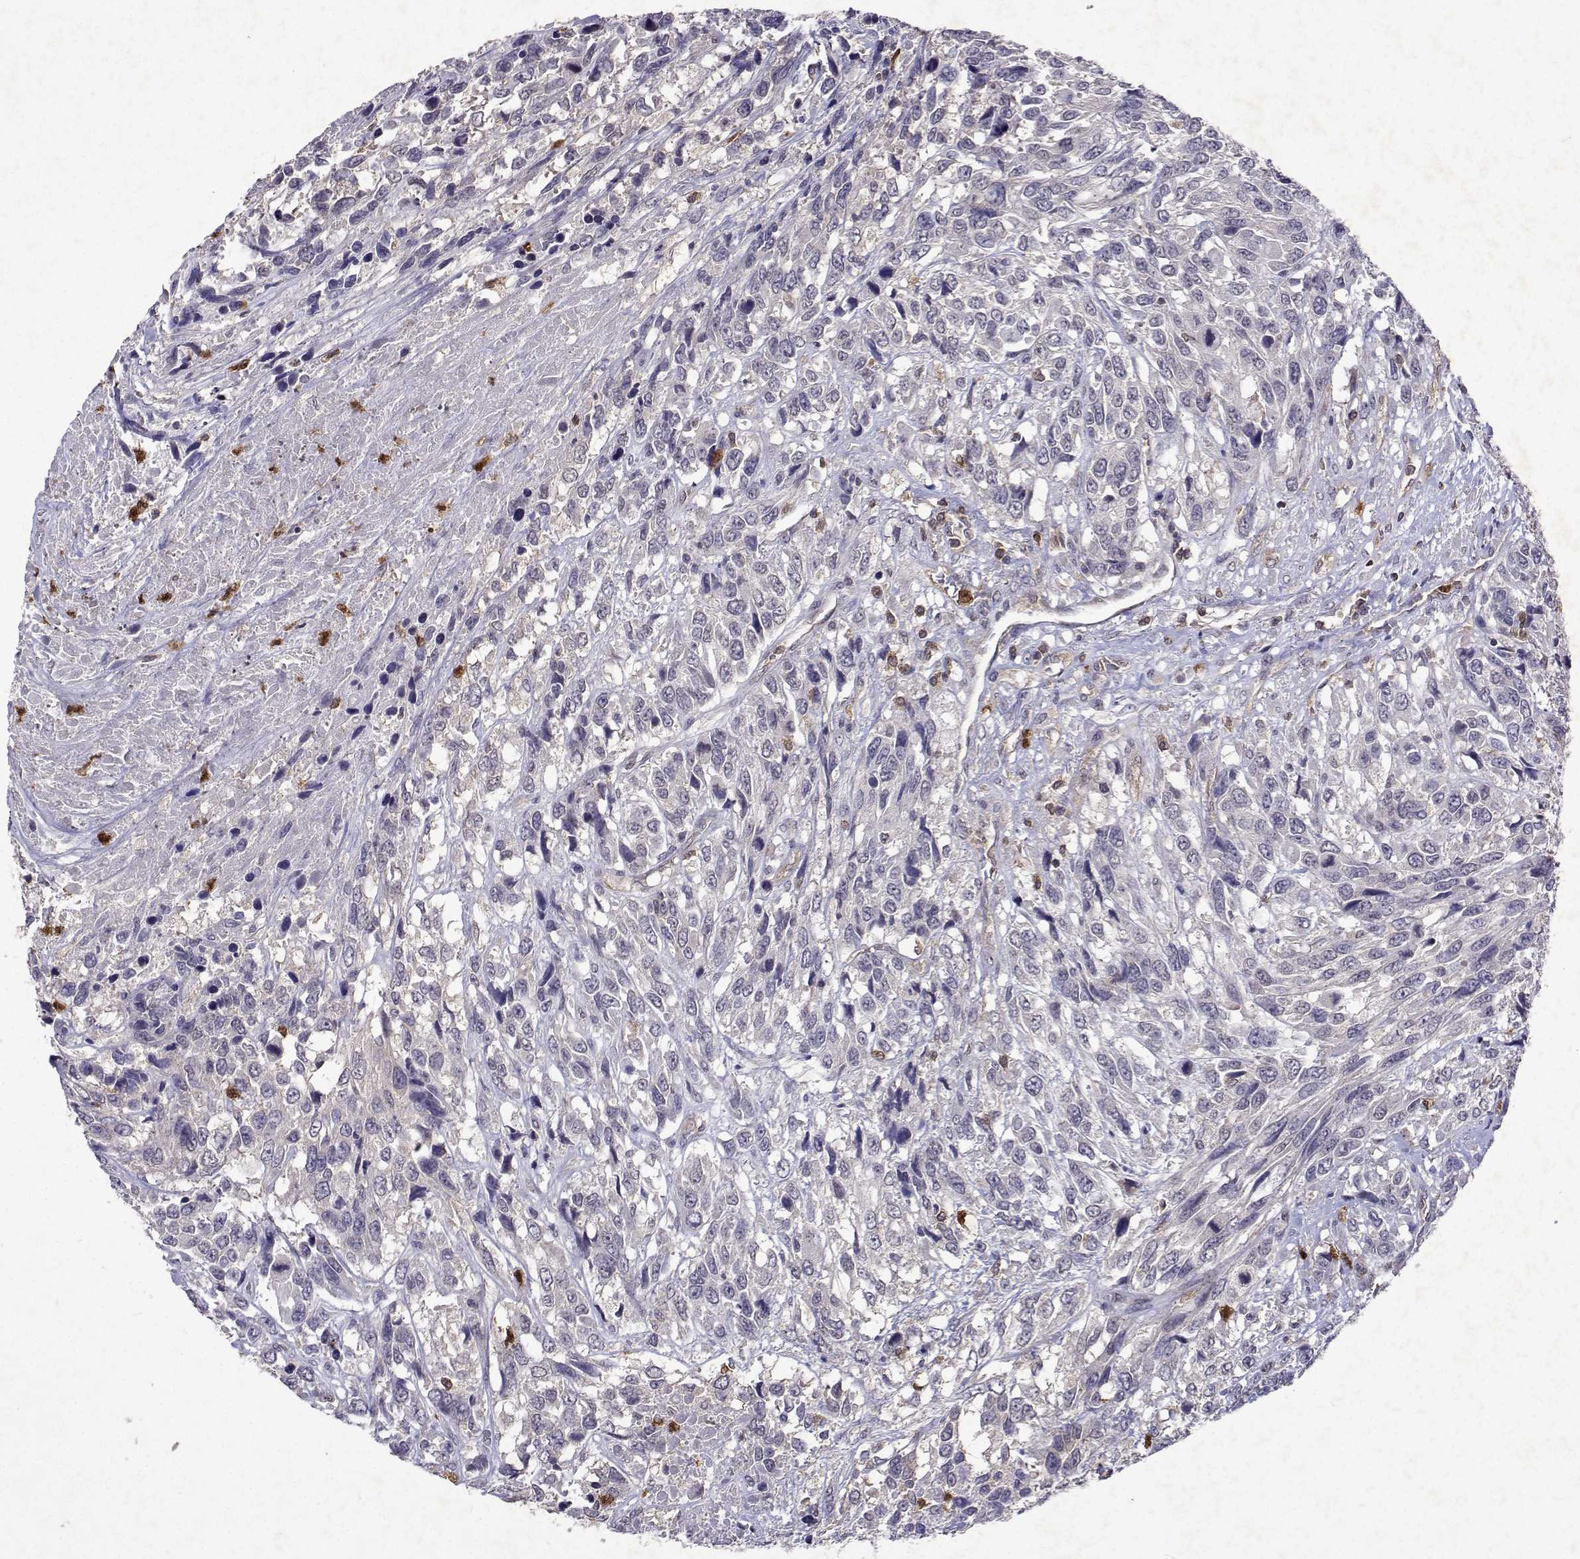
{"staining": {"intensity": "negative", "quantity": "none", "location": "none"}, "tissue": "urothelial cancer", "cell_type": "Tumor cells", "image_type": "cancer", "snomed": [{"axis": "morphology", "description": "Urothelial carcinoma, High grade"}, {"axis": "topography", "description": "Urinary bladder"}], "caption": "This is an IHC micrograph of urothelial cancer. There is no expression in tumor cells.", "gene": "APAF1", "patient": {"sex": "female", "age": 70}}